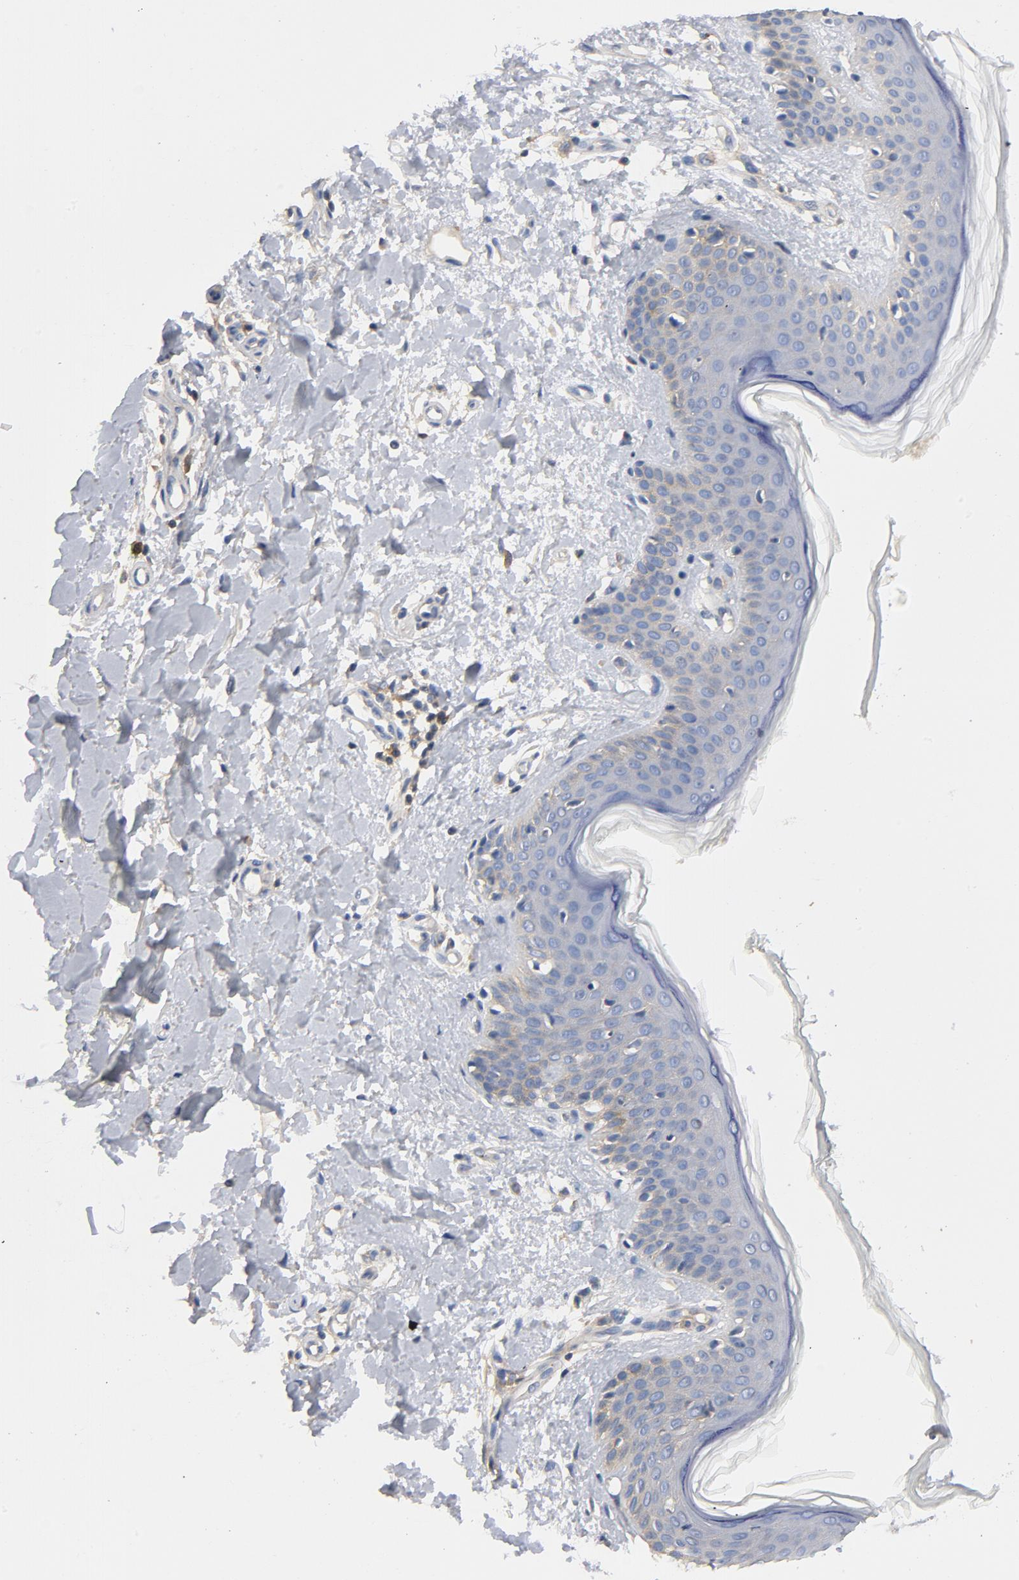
{"staining": {"intensity": "negative", "quantity": "none", "location": "none"}, "tissue": "skin", "cell_type": "Fibroblasts", "image_type": "normal", "snomed": [{"axis": "morphology", "description": "Normal tissue, NOS"}, {"axis": "topography", "description": "Skin"}], "caption": "Skin was stained to show a protein in brown. There is no significant staining in fibroblasts. (DAB immunohistochemistry (IHC) with hematoxylin counter stain).", "gene": "SRC", "patient": {"sex": "female", "age": 56}}